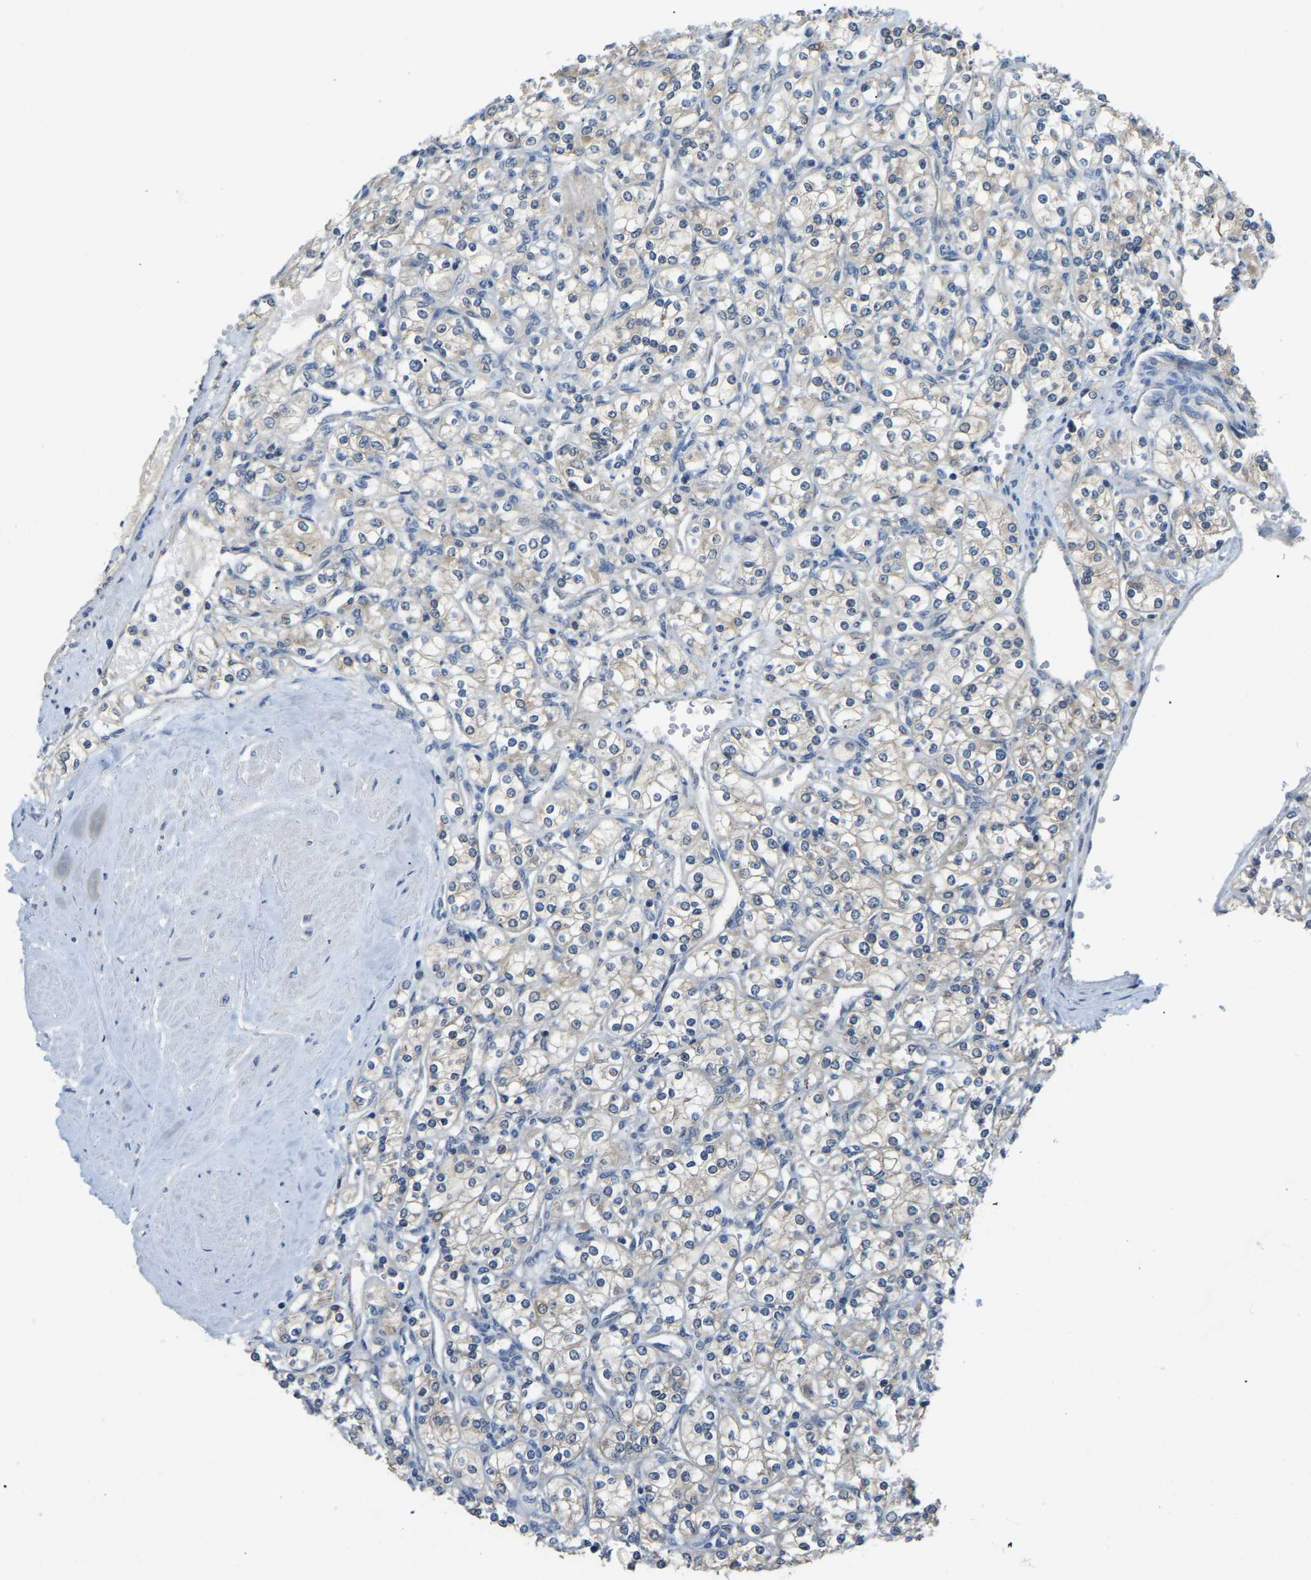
{"staining": {"intensity": "negative", "quantity": "none", "location": "none"}, "tissue": "renal cancer", "cell_type": "Tumor cells", "image_type": "cancer", "snomed": [{"axis": "morphology", "description": "Adenocarcinoma, NOS"}, {"axis": "topography", "description": "Kidney"}], "caption": "Human renal cancer (adenocarcinoma) stained for a protein using immunohistochemistry demonstrates no staining in tumor cells.", "gene": "AHNAK", "patient": {"sex": "male", "age": 77}}